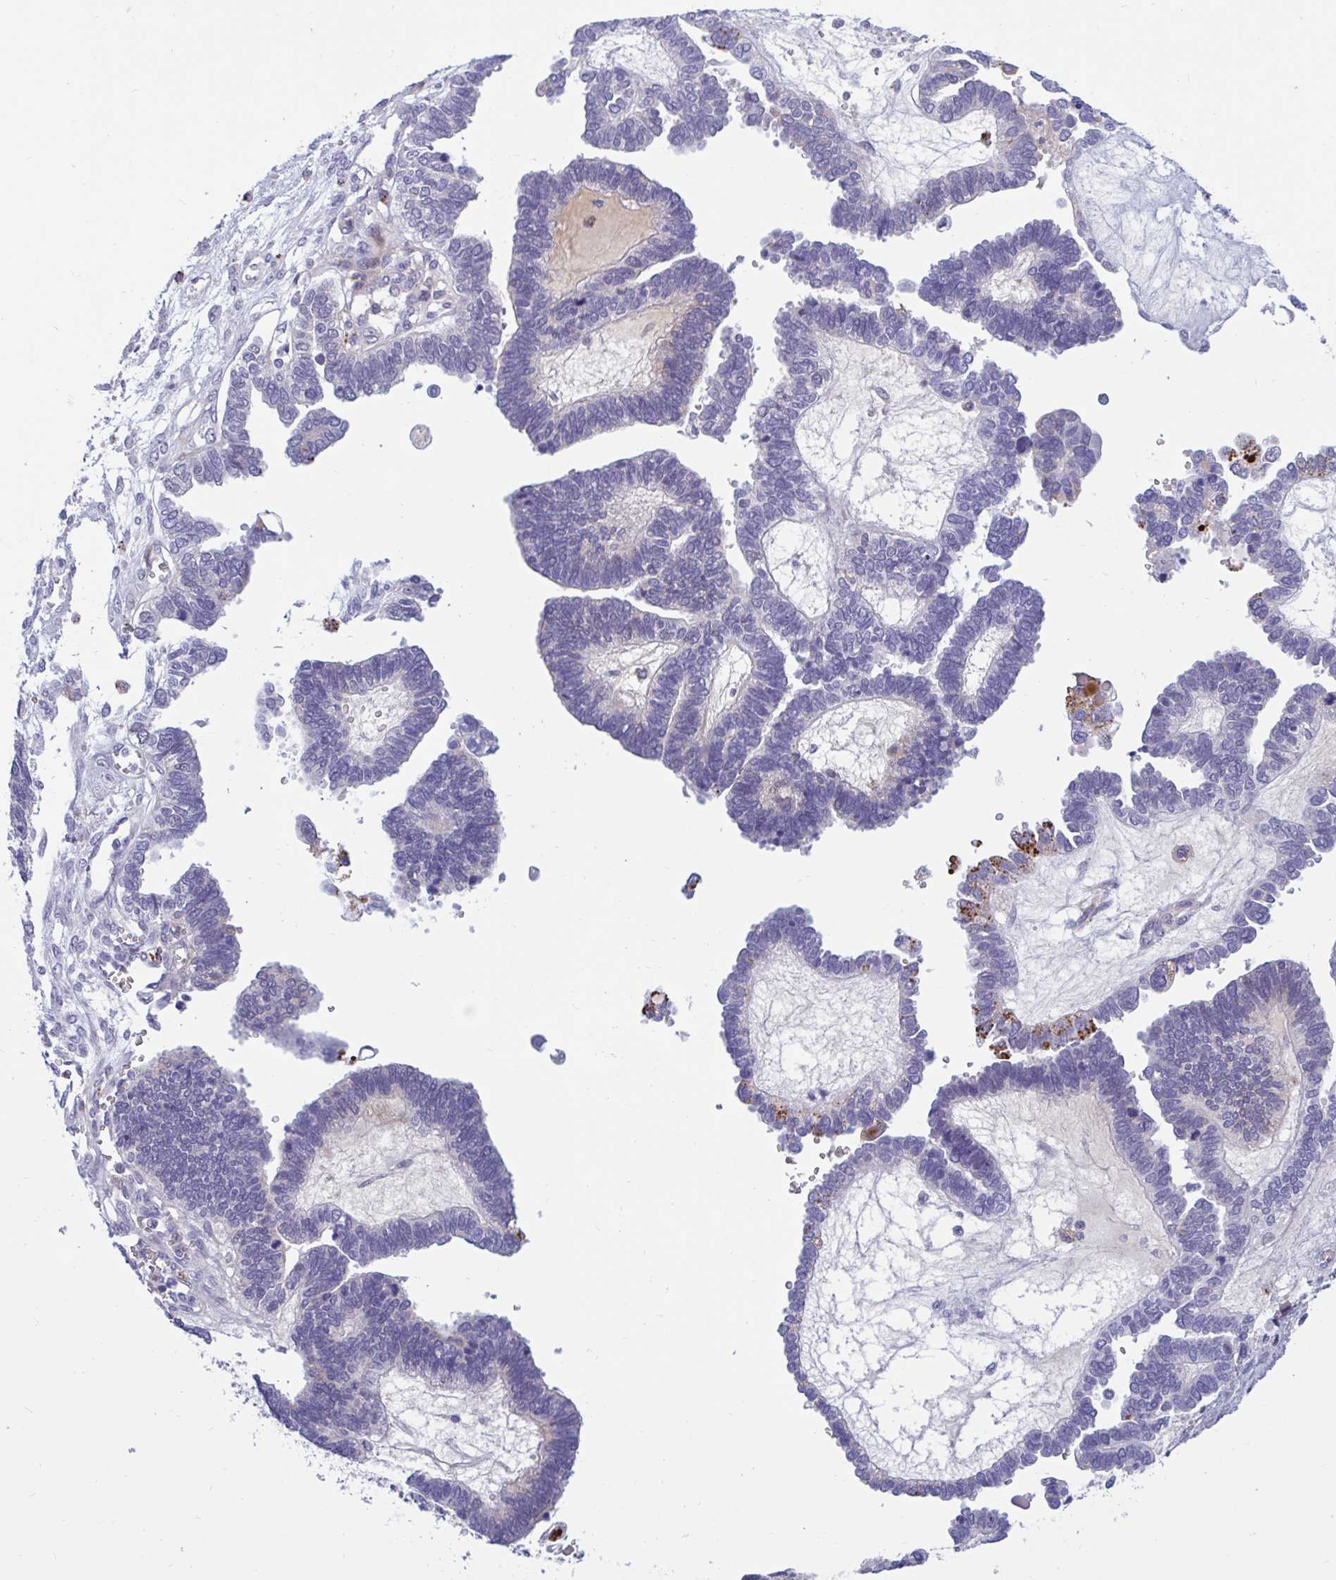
{"staining": {"intensity": "negative", "quantity": "none", "location": "none"}, "tissue": "ovarian cancer", "cell_type": "Tumor cells", "image_type": "cancer", "snomed": [{"axis": "morphology", "description": "Cystadenocarcinoma, serous, NOS"}, {"axis": "topography", "description": "Ovary"}], "caption": "Tumor cells are negative for brown protein staining in ovarian cancer (serous cystadenocarcinoma).", "gene": "FAM219B", "patient": {"sex": "female", "age": 51}}